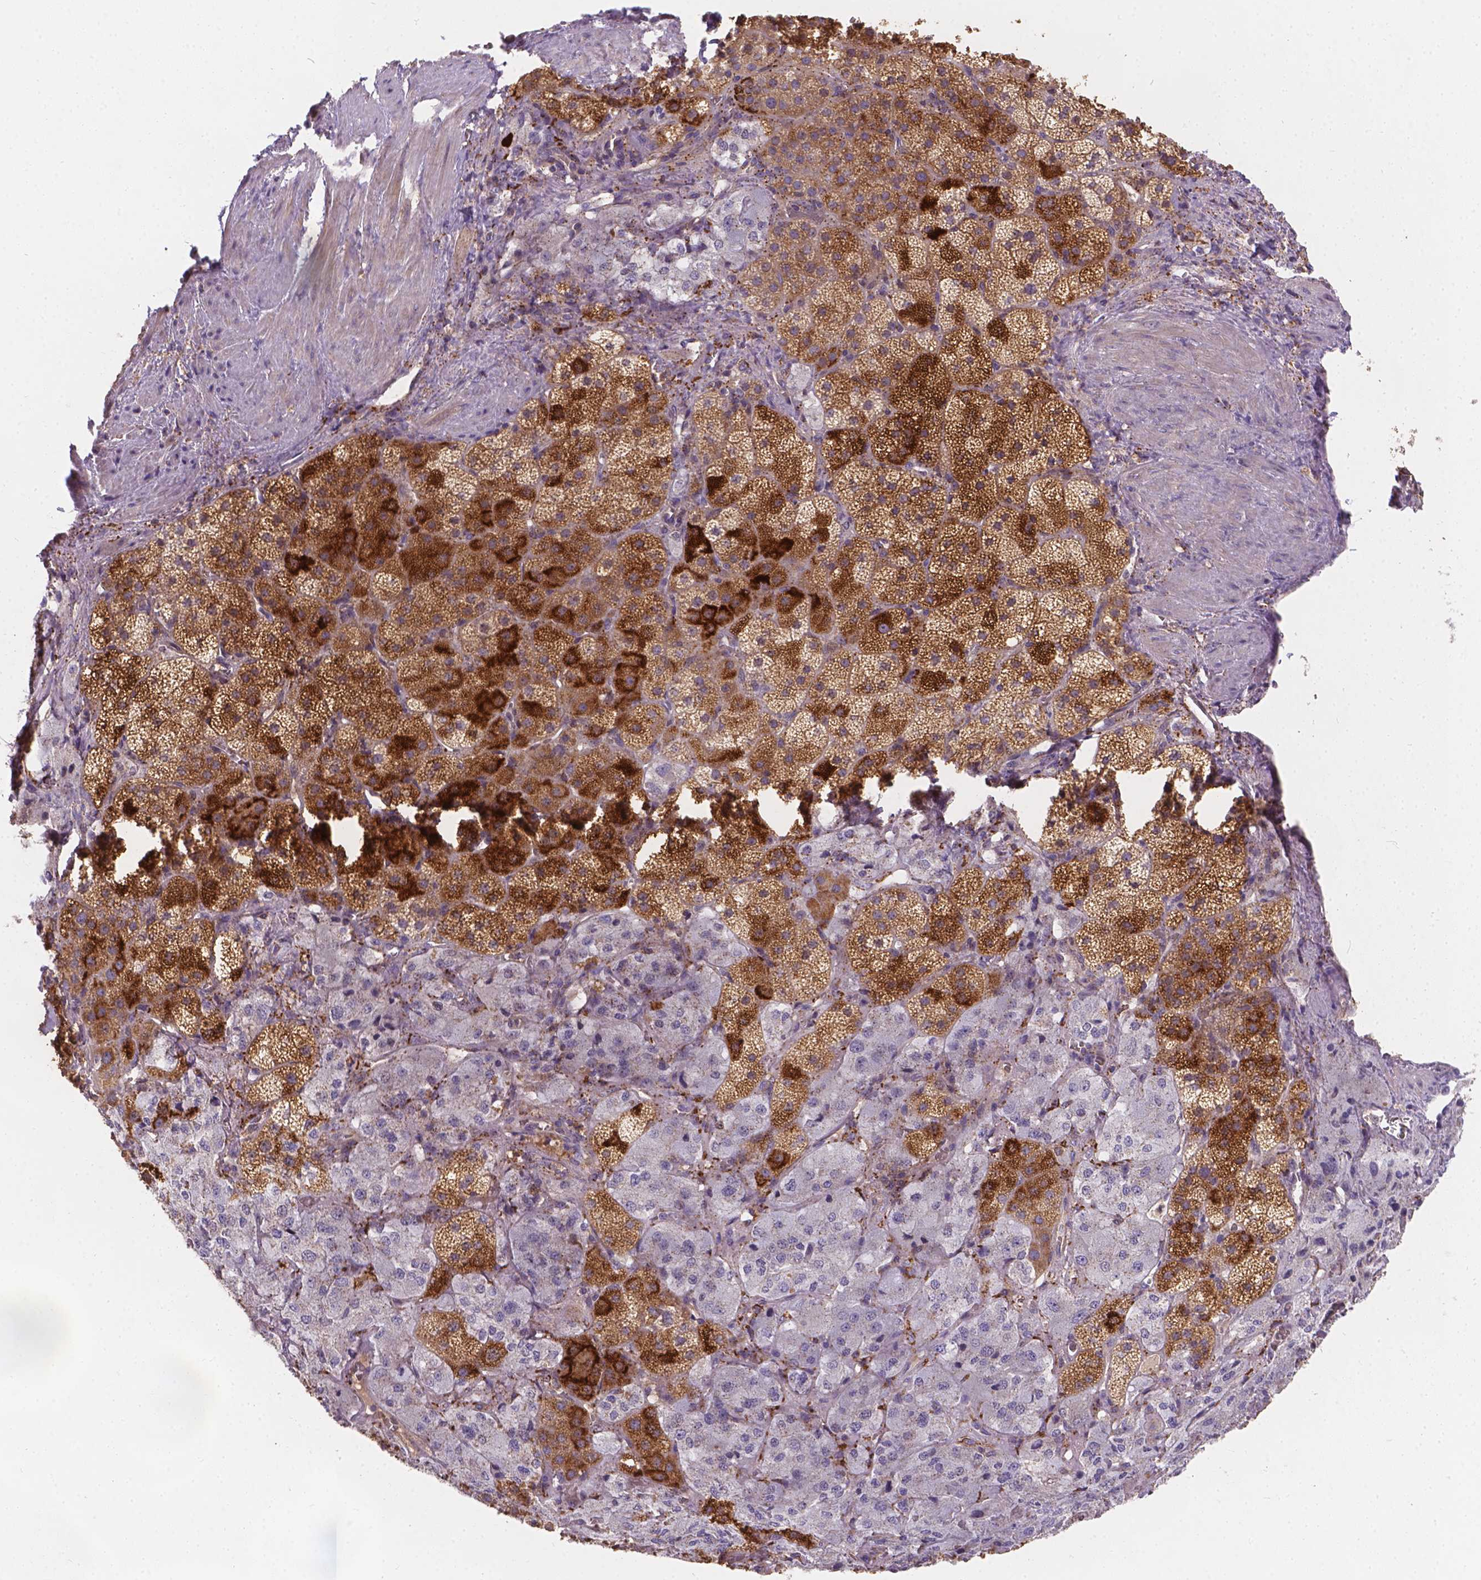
{"staining": {"intensity": "strong", "quantity": ">75%", "location": "cytoplasmic/membranous"}, "tissue": "adrenal gland", "cell_type": "Glandular cells", "image_type": "normal", "snomed": [{"axis": "morphology", "description": "Normal tissue, NOS"}, {"axis": "topography", "description": "Adrenal gland"}], "caption": "DAB immunohistochemical staining of normal adrenal gland shows strong cytoplasmic/membranous protein staining in approximately >75% of glandular cells. (Brightfield microscopy of DAB IHC at high magnification).", "gene": "CDK10", "patient": {"sex": "male", "age": 57}}